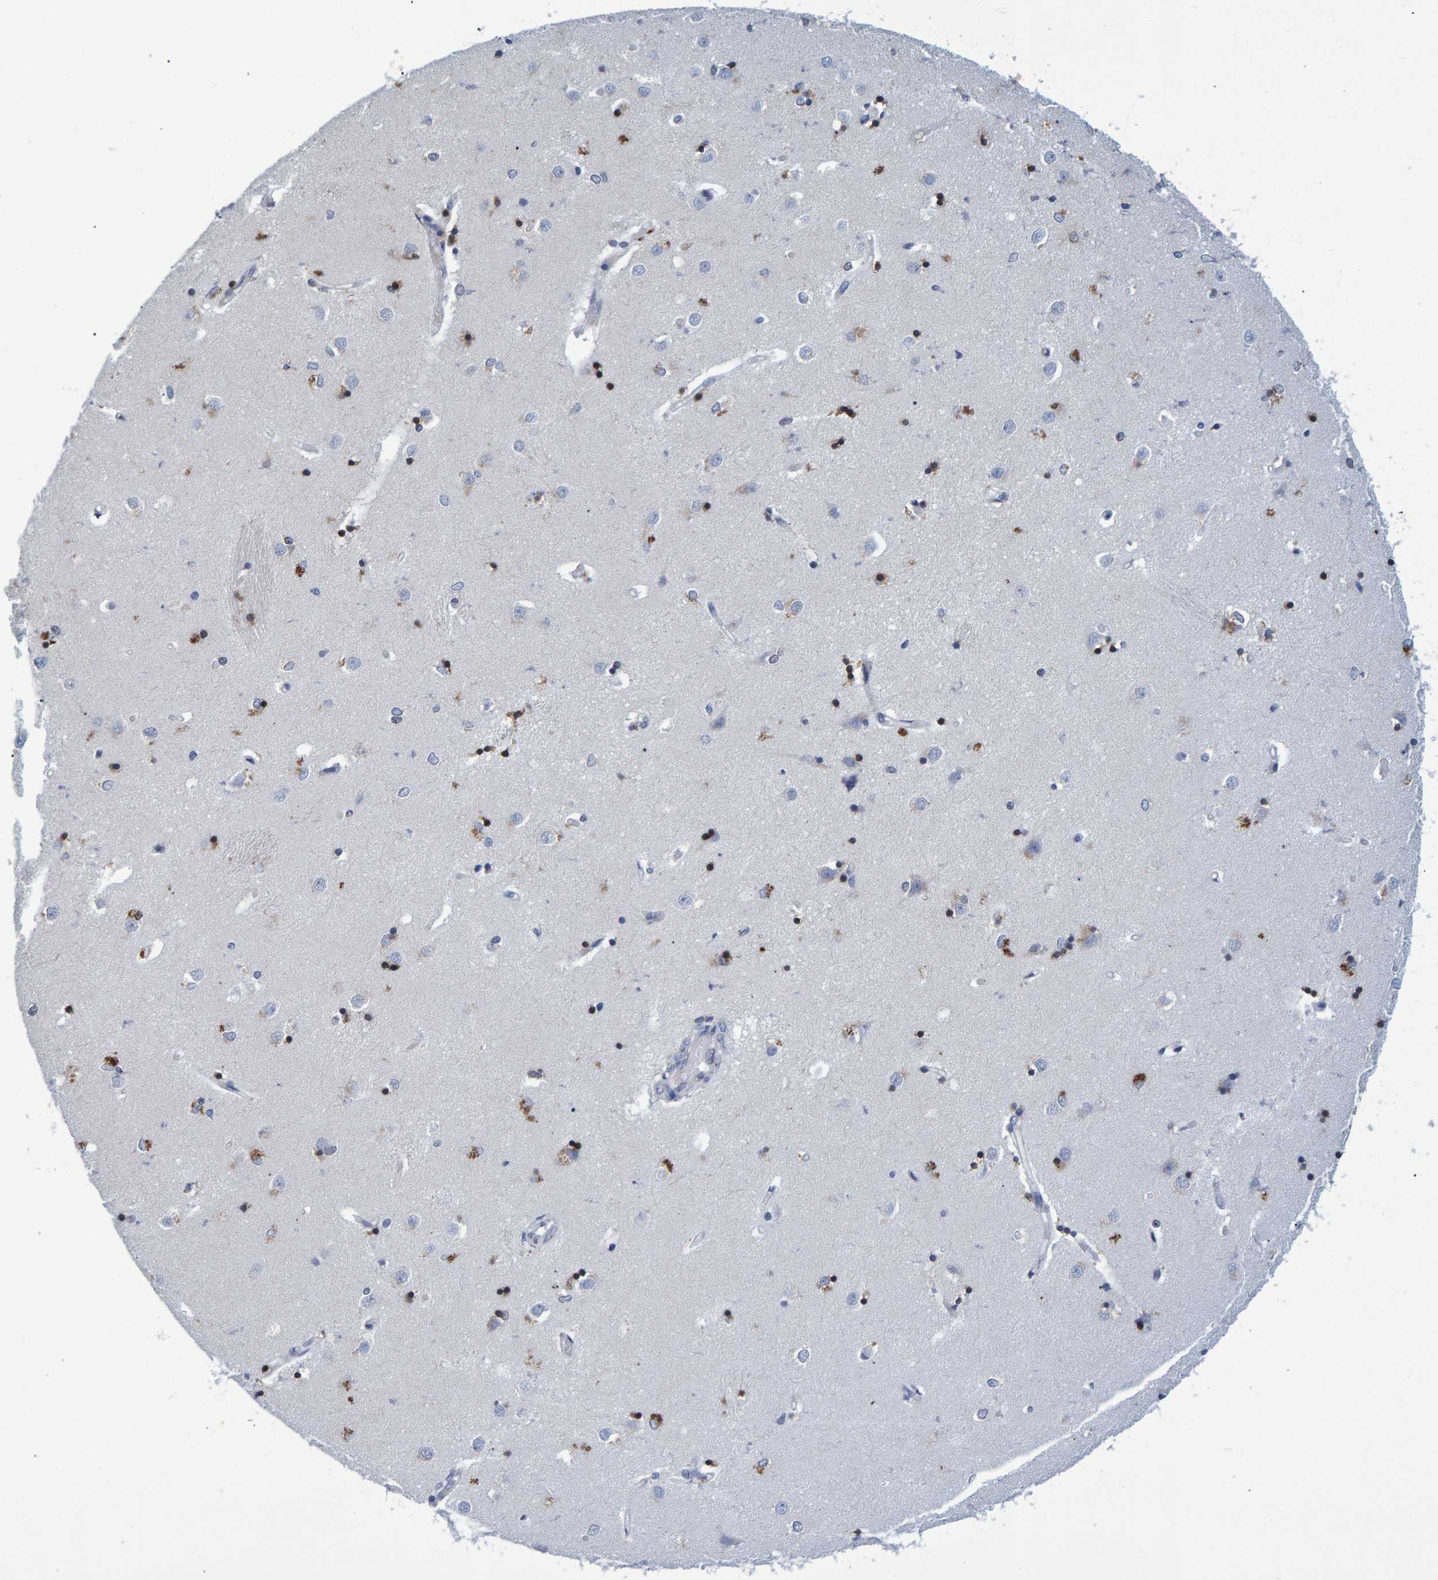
{"staining": {"intensity": "strong", "quantity": "25%-75%", "location": "cytoplasmic/membranous,nuclear"}, "tissue": "caudate", "cell_type": "Glial cells", "image_type": "normal", "snomed": [{"axis": "morphology", "description": "Normal tissue, NOS"}, {"axis": "topography", "description": "Lateral ventricle wall"}], "caption": "Immunohistochemical staining of unremarkable caudate demonstrates high levels of strong cytoplasmic/membranous,nuclear staining in about 25%-75% of glial cells.", "gene": "QKI", "patient": {"sex": "male", "age": 45}}